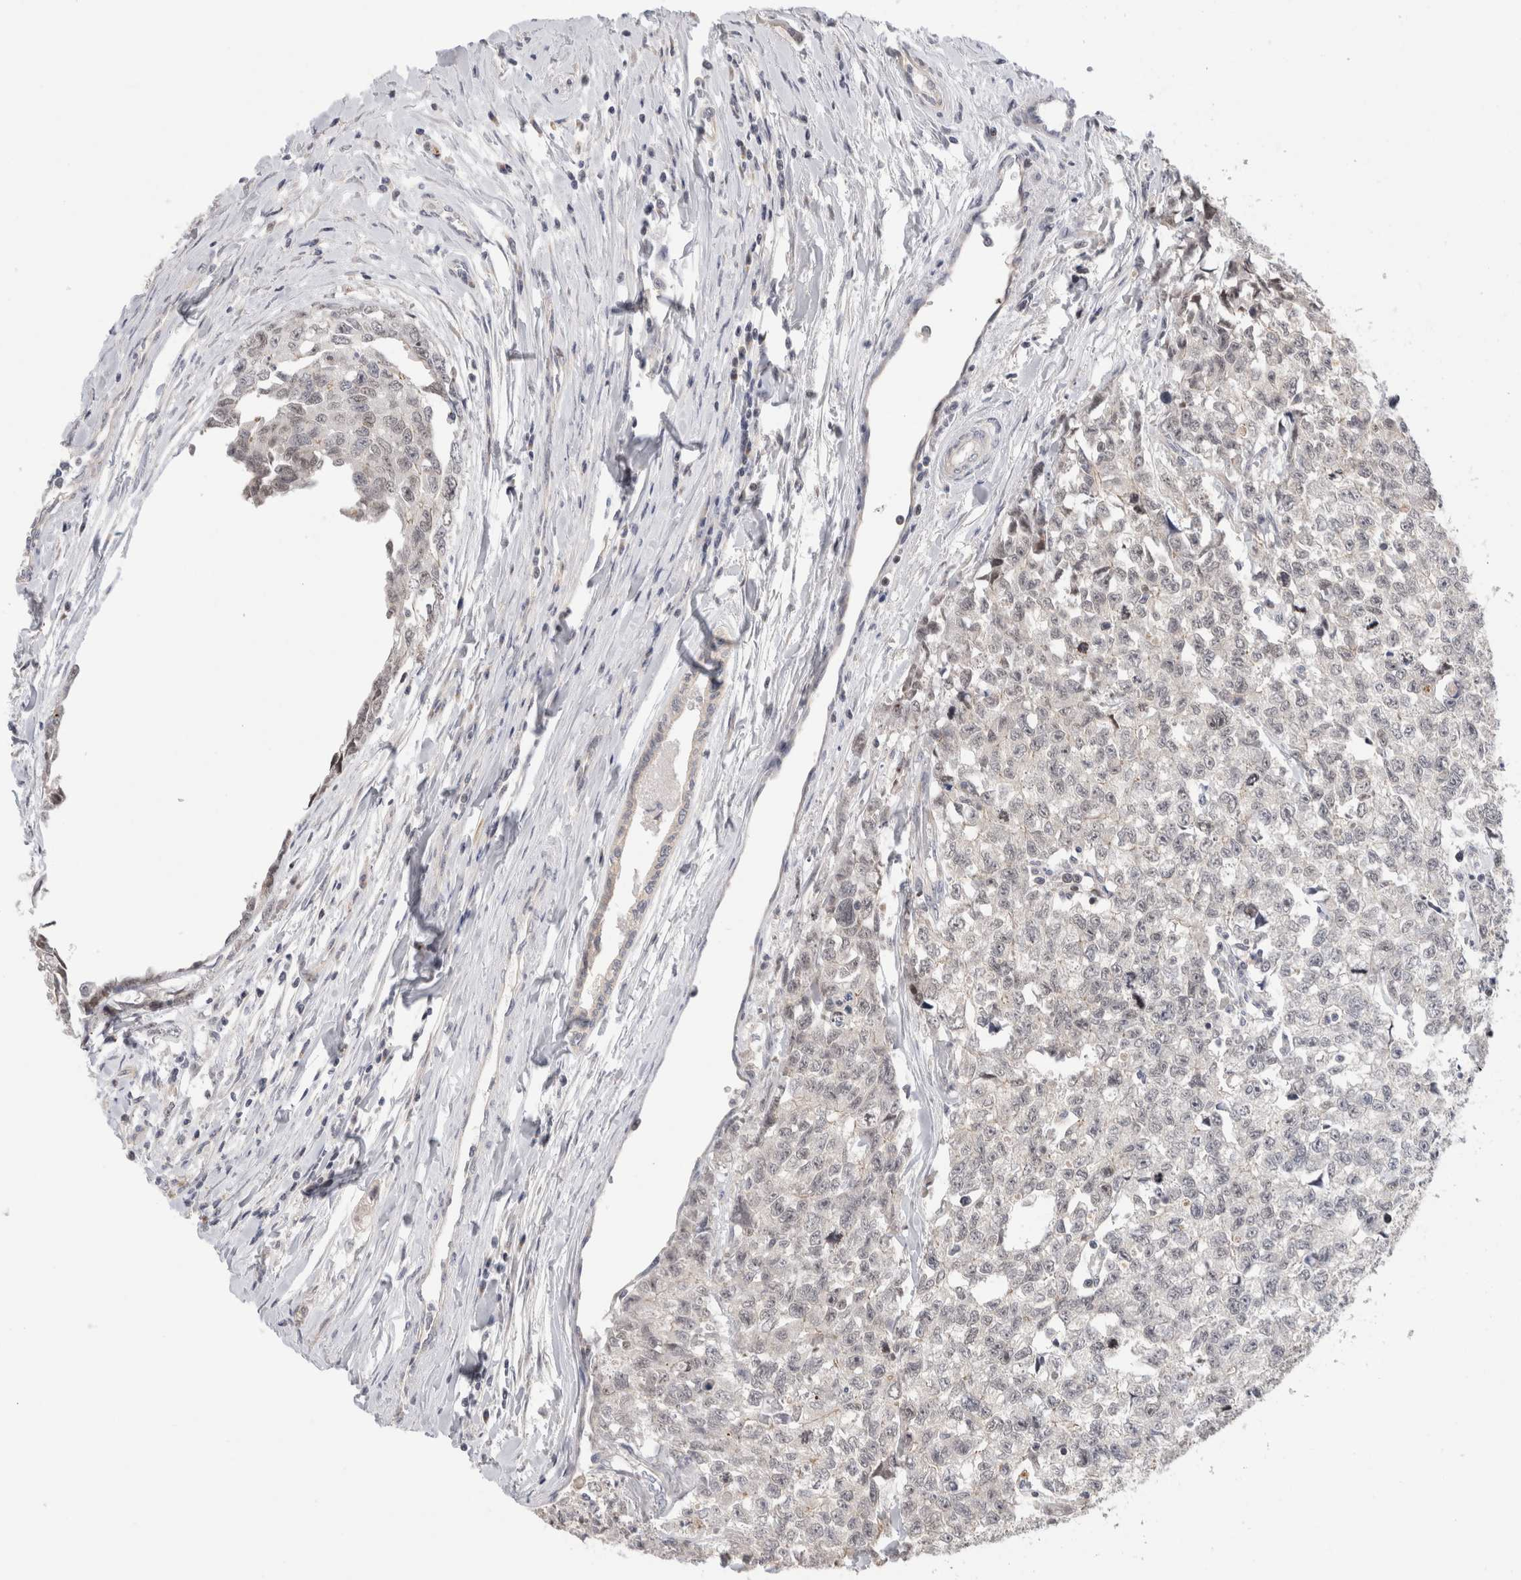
{"staining": {"intensity": "weak", "quantity": "<25%", "location": "nuclear"}, "tissue": "testis cancer", "cell_type": "Tumor cells", "image_type": "cancer", "snomed": [{"axis": "morphology", "description": "Carcinoma, Embryonal, NOS"}, {"axis": "topography", "description": "Testis"}], "caption": "A high-resolution image shows immunohistochemistry (IHC) staining of embryonal carcinoma (testis), which demonstrates no significant positivity in tumor cells.", "gene": "SYTL5", "patient": {"sex": "male", "age": 28}}